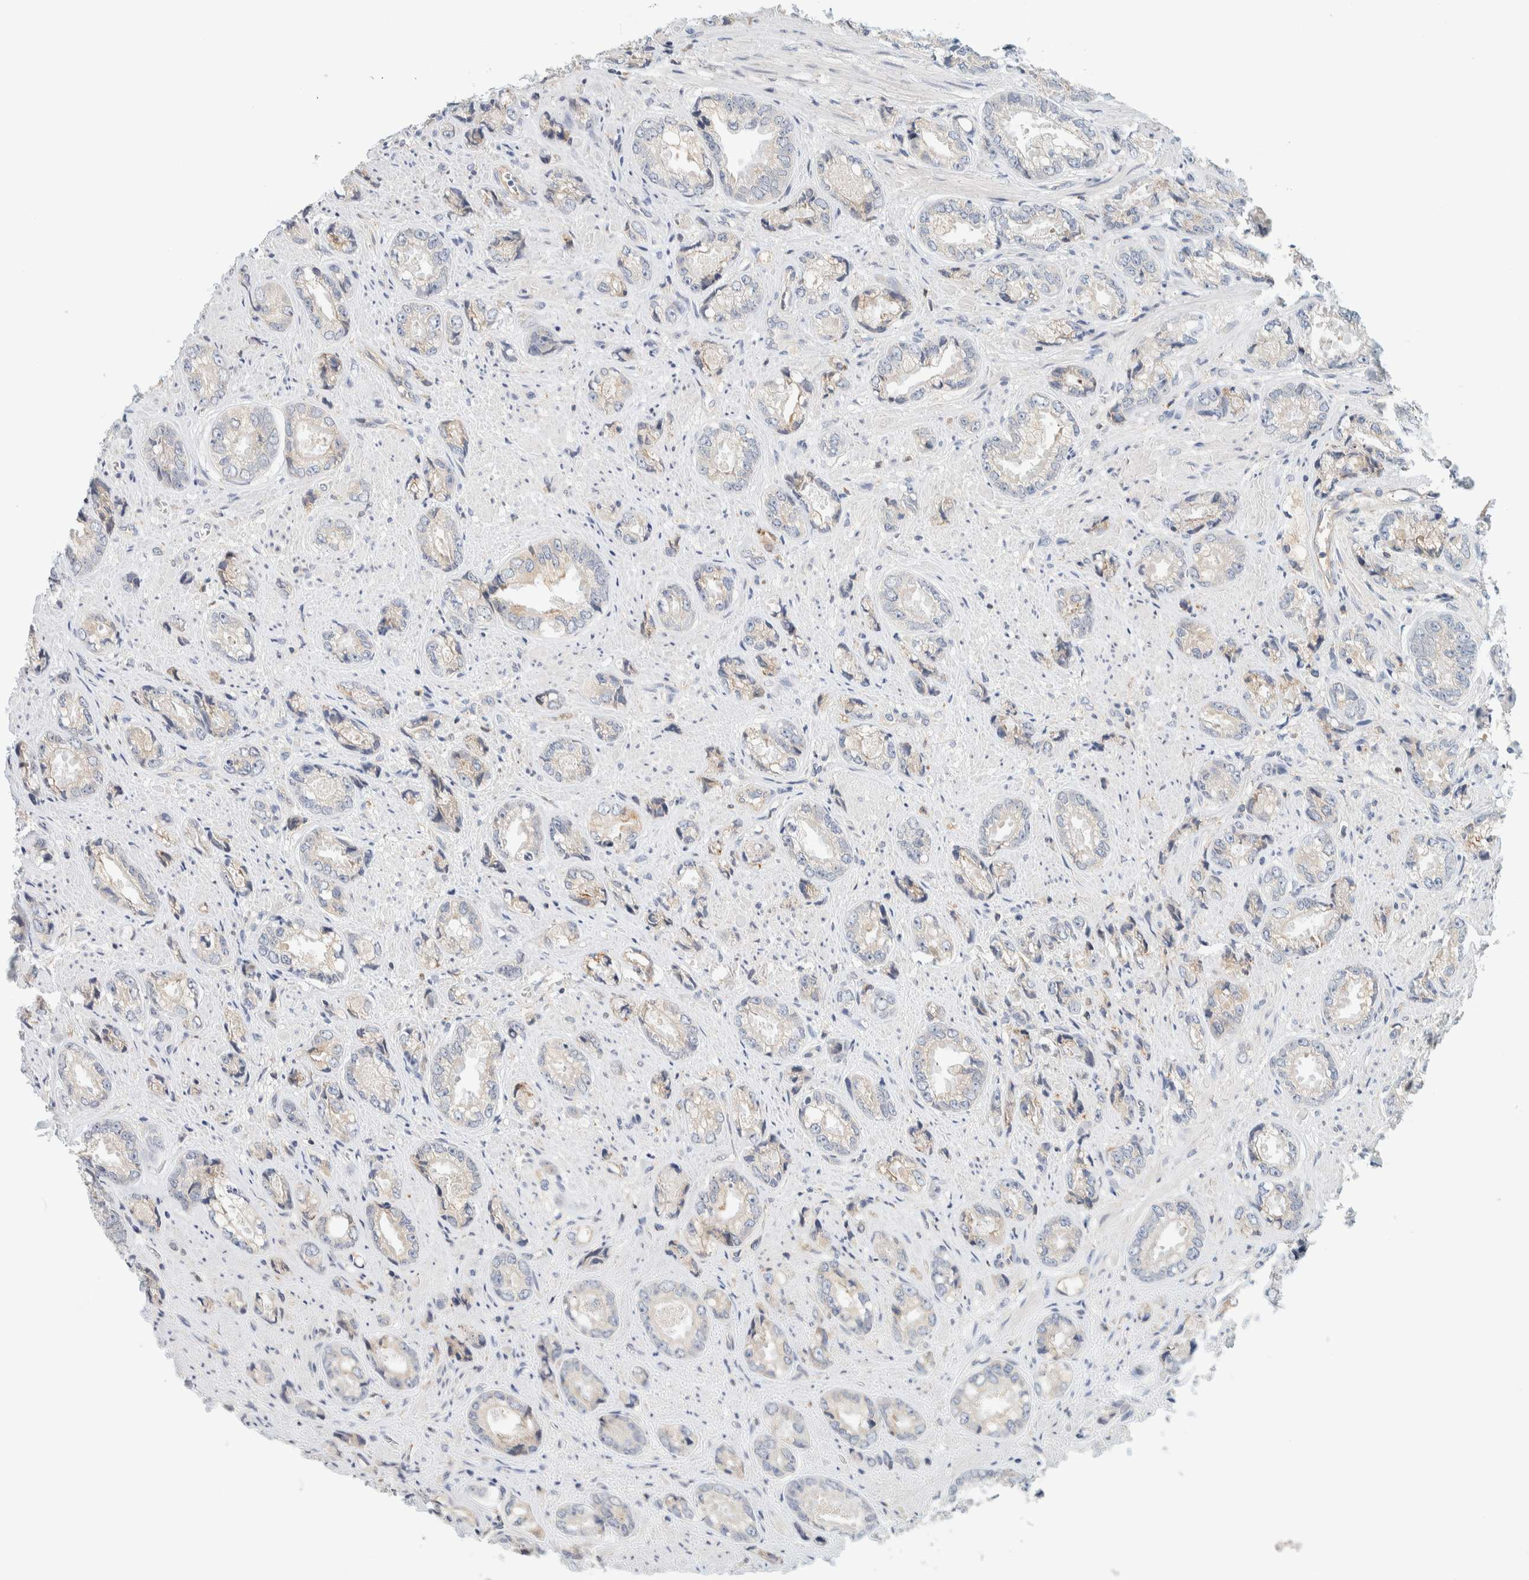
{"staining": {"intensity": "weak", "quantity": "<25%", "location": "cytoplasmic/membranous"}, "tissue": "prostate cancer", "cell_type": "Tumor cells", "image_type": "cancer", "snomed": [{"axis": "morphology", "description": "Adenocarcinoma, High grade"}, {"axis": "topography", "description": "Prostate"}], "caption": "Immunohistochemical staining of prostate high-grade adenocarcinoma exhibits no significant staining in tumor cells.", "gene": "SUMF2", "patient": {"sex": "male", "age": 61}}